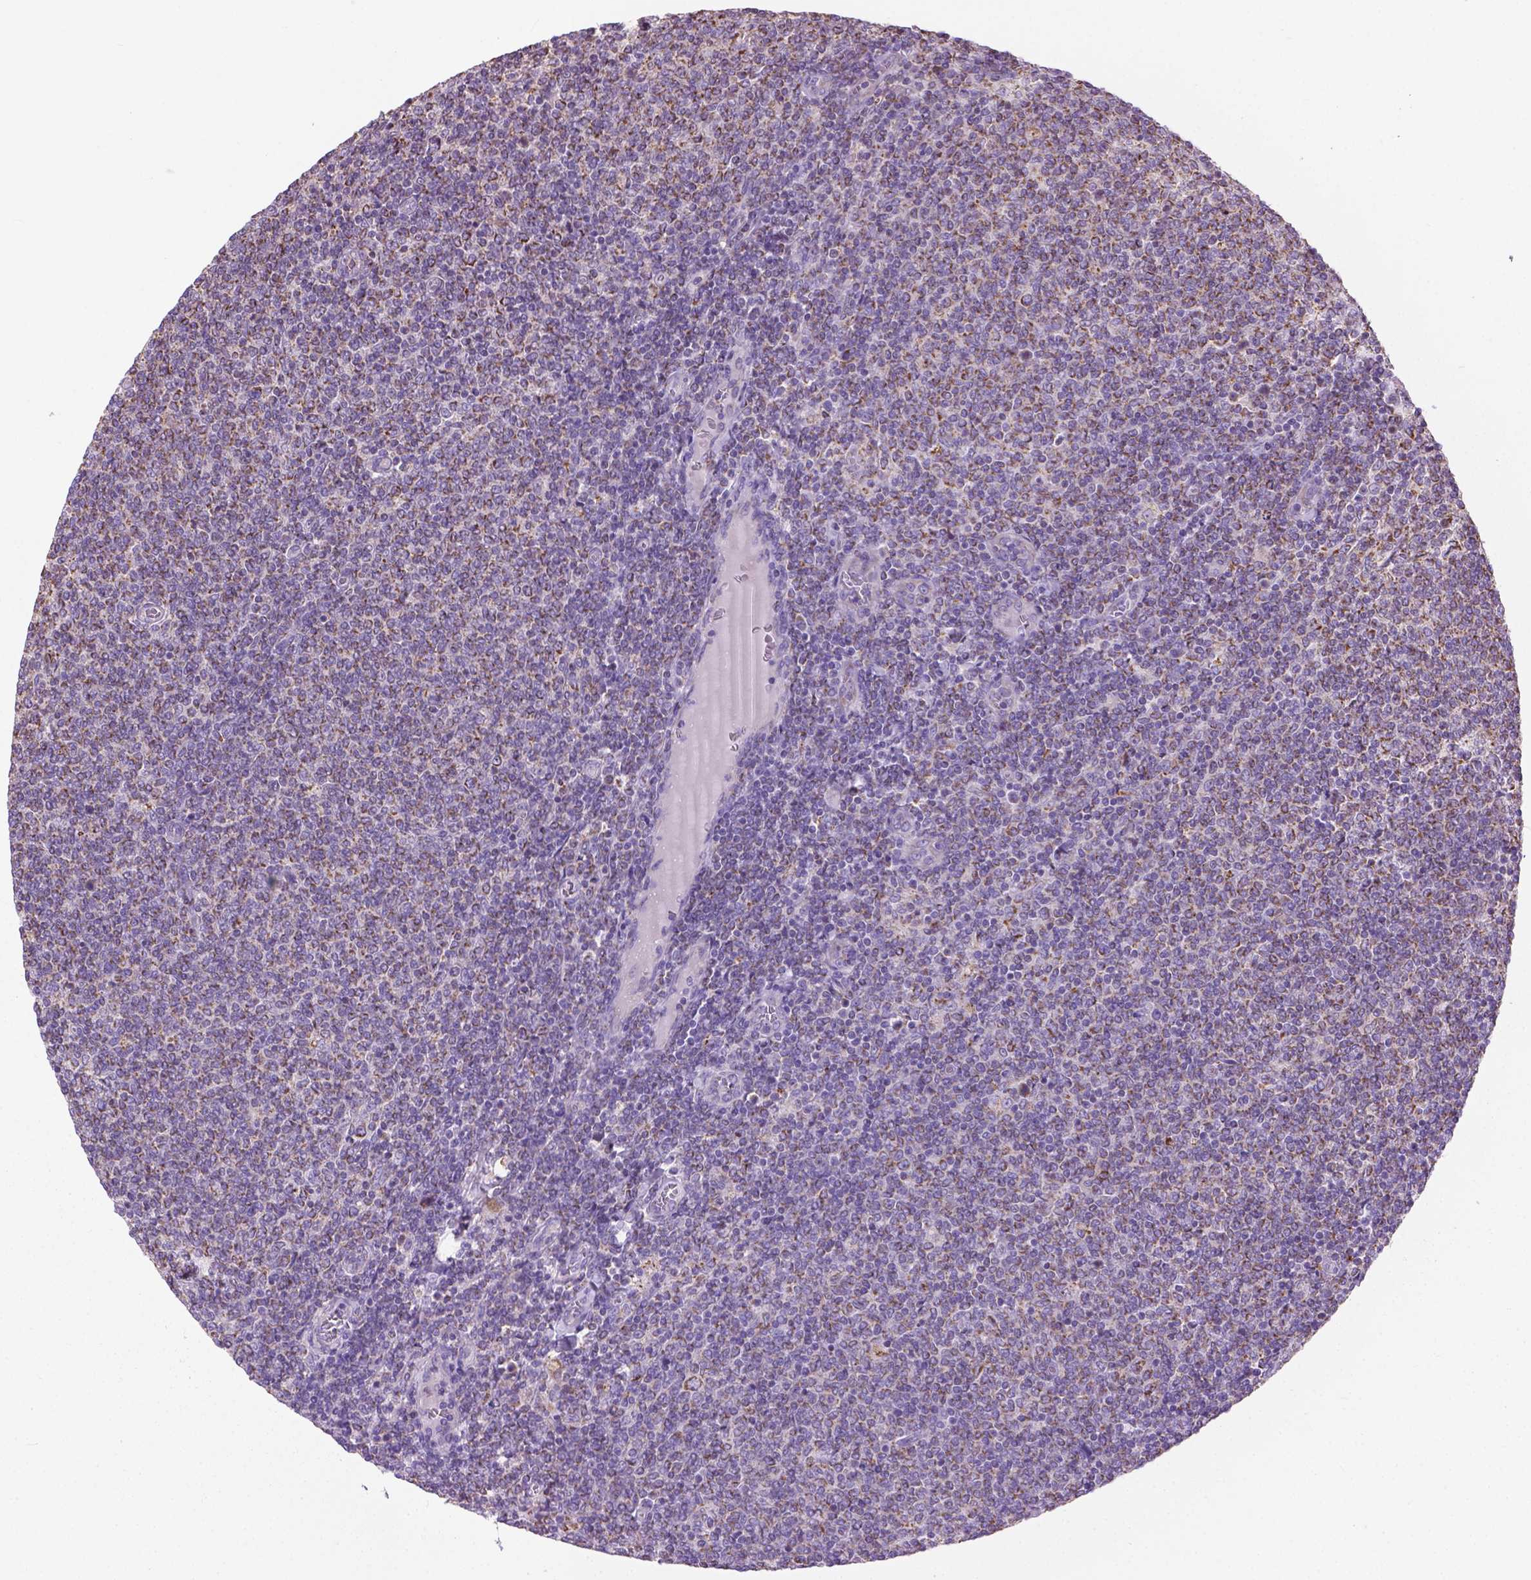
{"staining": {"intensity": "moderate", "quantity": "25%-75%", "location": "cytoplasmic/membranous"}, "tissue": "lymphoma", "cell_type": "Tumor cells", "image_type": "cancer", "snomed": [{"axis": "morphology", "description": "Malignant lymphoma, non-Hodgkin's type, Low grade"}, {"axis": "topography", "description": "Lymph node"}], "caption": "Immunohistochemical staining of lymphoma displays medium levels of moderate cytoplasmic/membranous staining in about 25%-75% of tumor cells. (Stains: DAB in brown, nuclei in blue, Microscopy: brightfield microscopy at high magnification).", "gene": "VDAC1", "patient": {"sex": "male", "age": 52}}